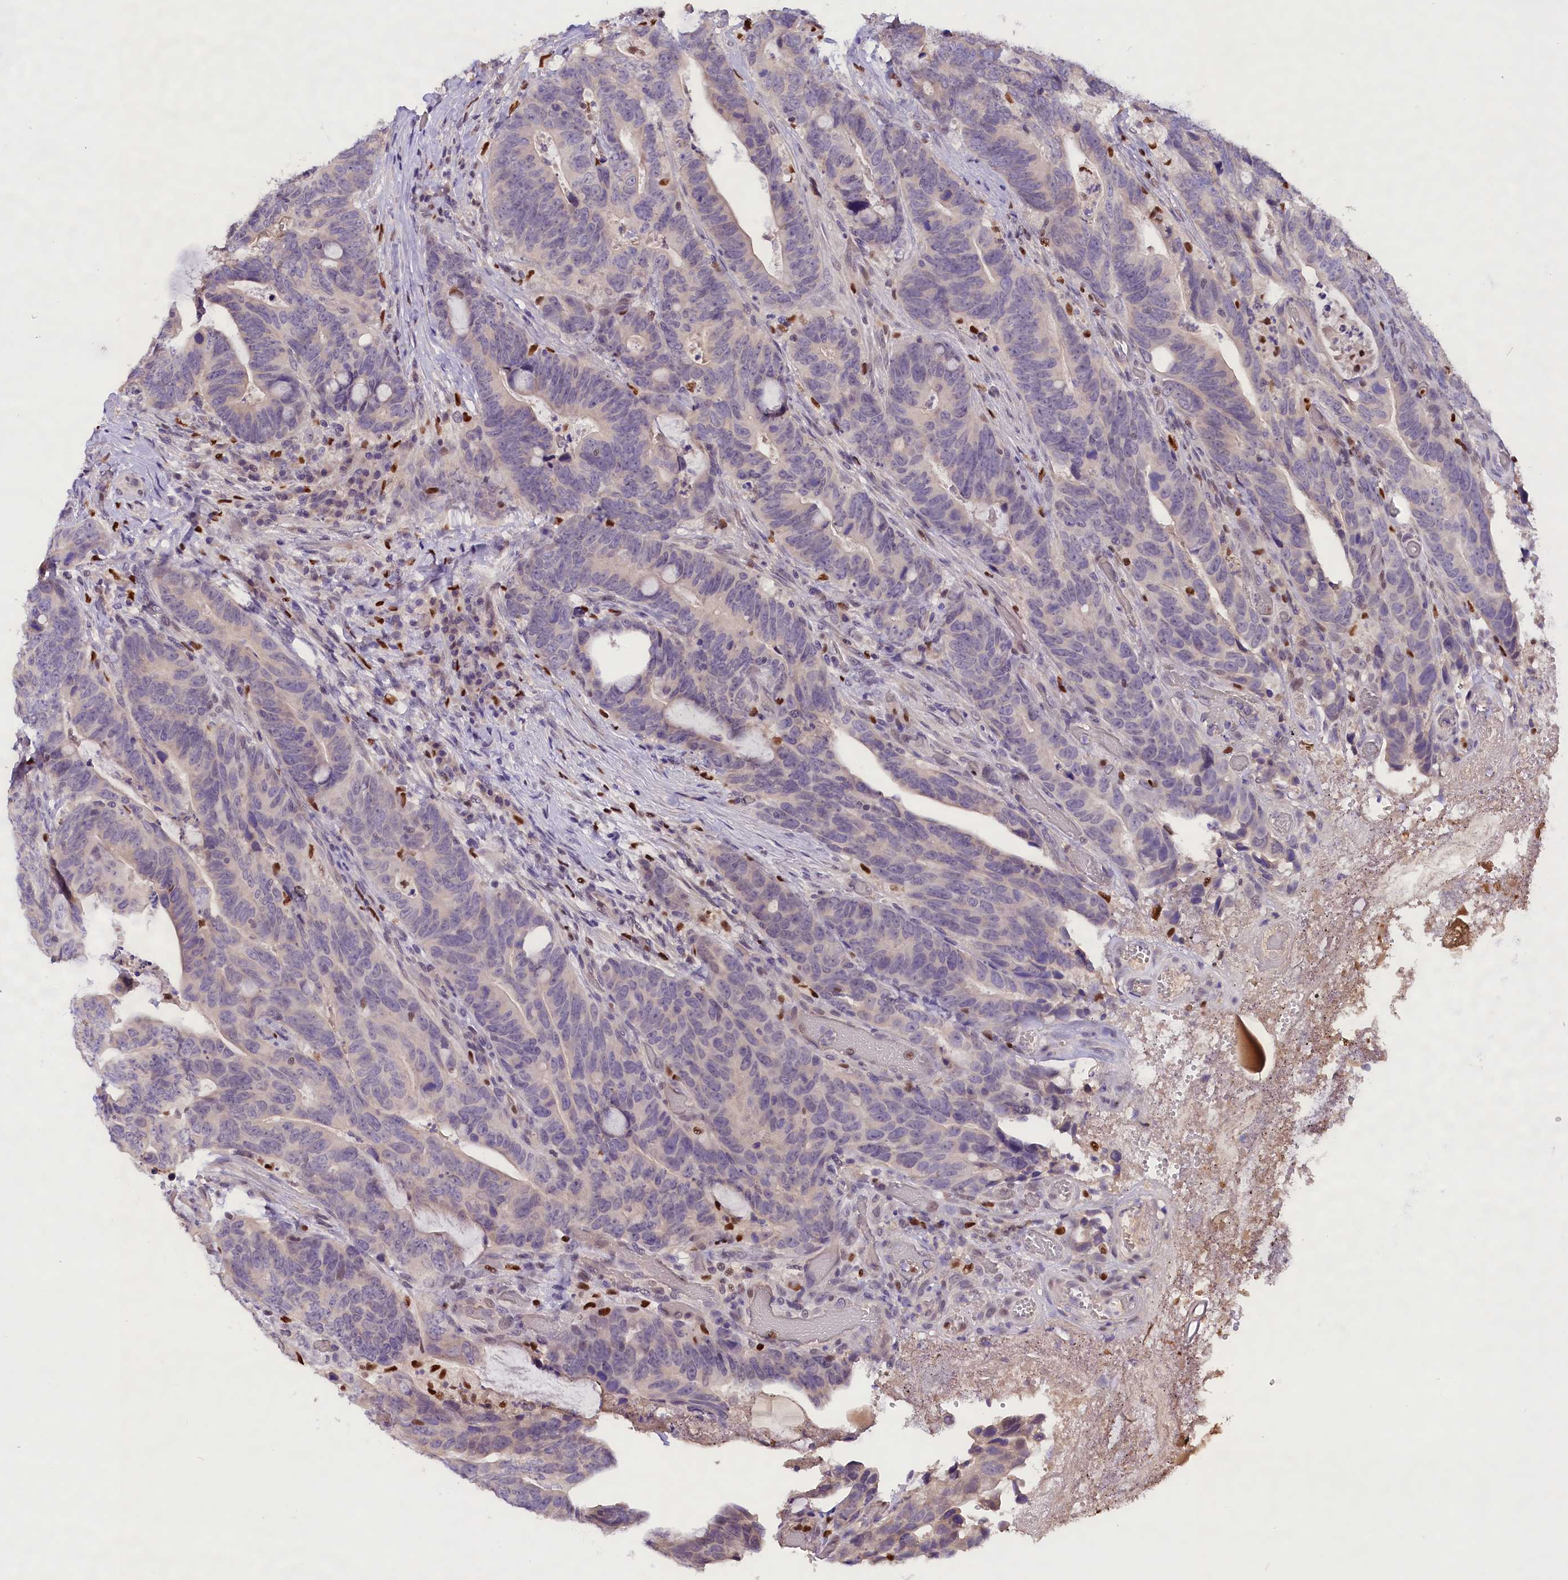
{"staining": {"intensity": "negative", "quantity": "none", "location": "none"}, "tissue": "colorectal cancer", "cell_type": "Tumor cells", "image_type": "cancer", "snomed": [{"axis": "morphology", "description": "Adenocarcinoma, NOS"}, {"axis": "topography", "description": "Colon"}], "caption": "The image exhibits no significant positivity in tumor cells of colorectal cancer (adenocarcinoma). The staining was performed using DAB (3,3'-diaminobenzidine) to visualize the protein expression in brown, while the nuclei were stained in blue with hematoxylin (Magnification: 20x).", "gene": "BTBD9", "patient": {"sex": "female", "age": 82}}